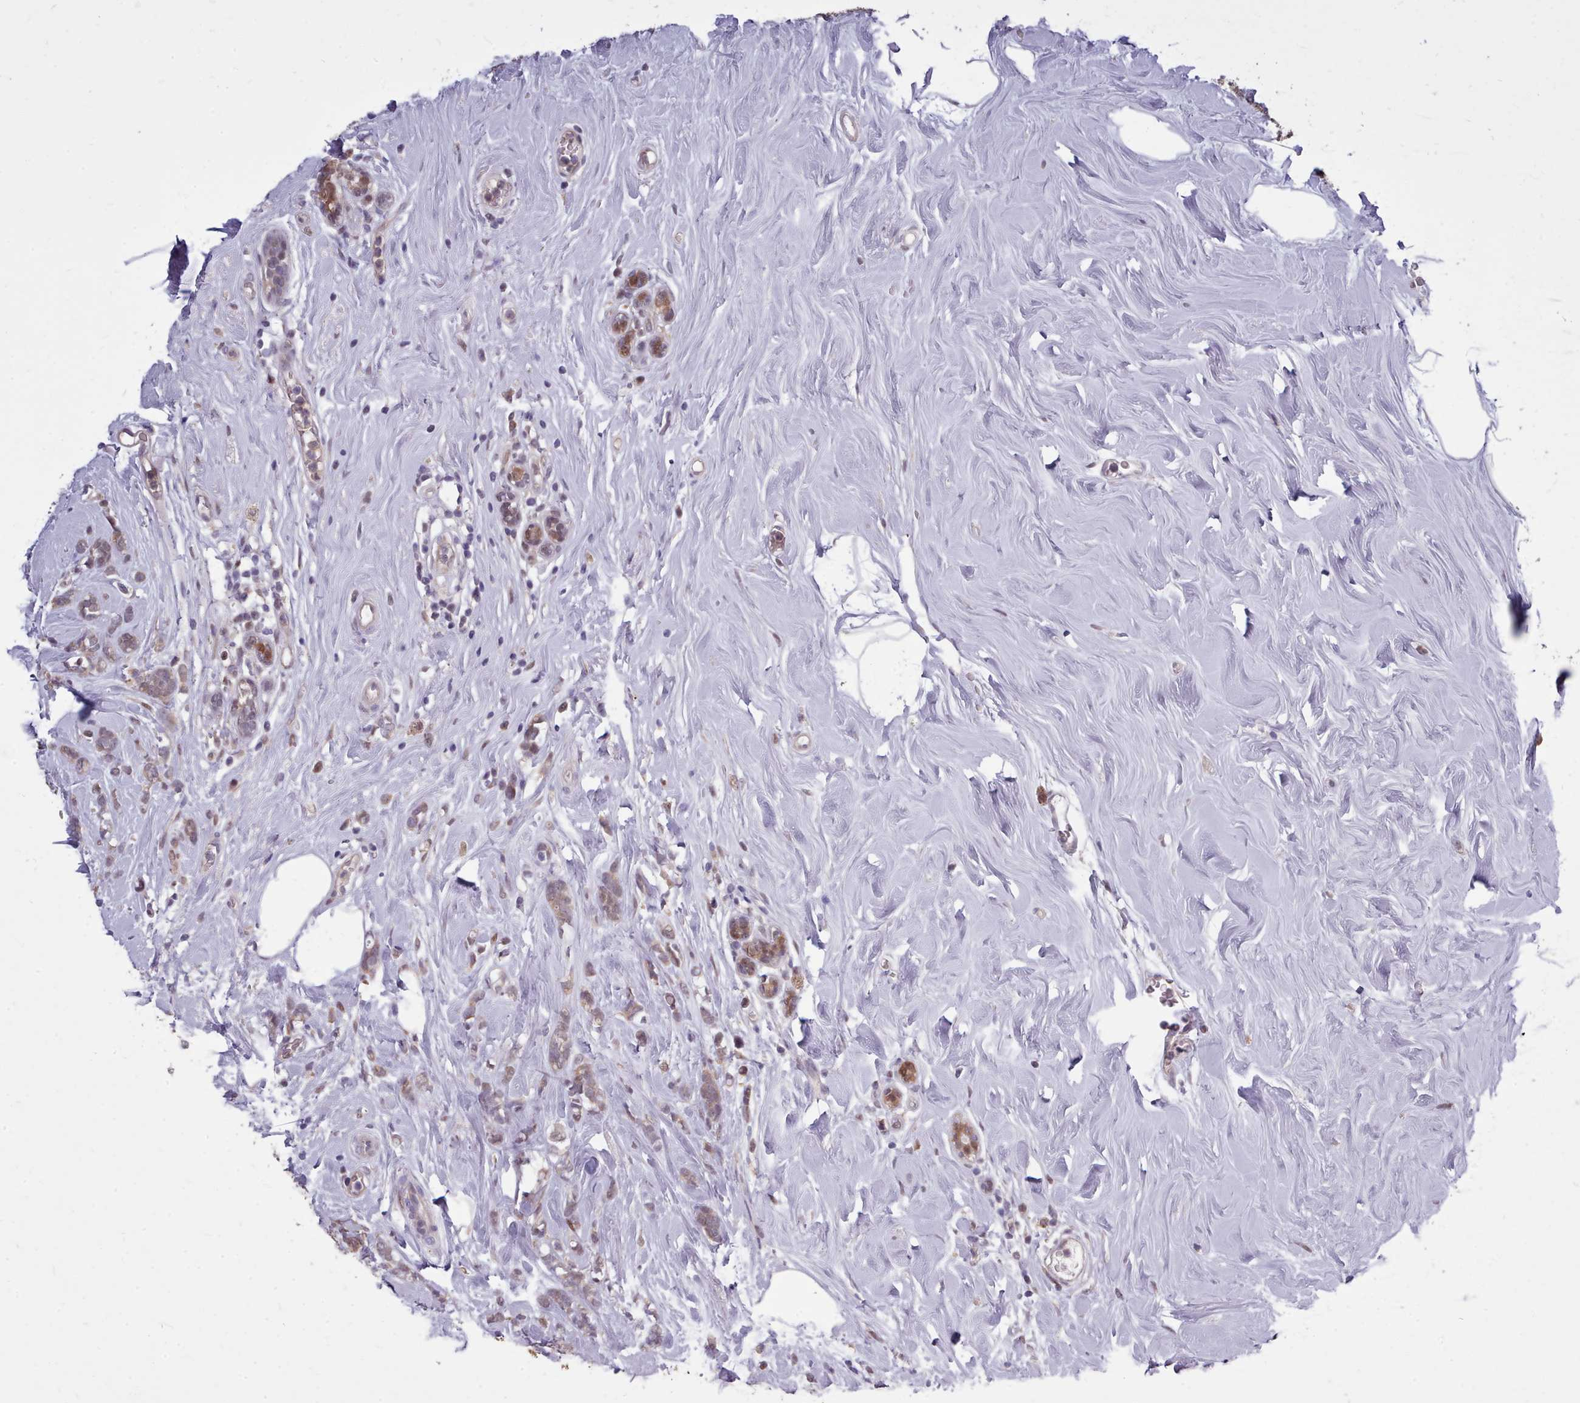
{"staining": {"intensity": "weak", "quantity": "25%-75%", "location": "cytoplasmic/membranous"}, "tissue": "breast cancer", "cell_type": "Tumor cells", "image_type": "cancer", "snomed": [{"axis": "morphology", "description": "Lobular carcinoma"}, {"axis": "topography", "description": "Breast"}], "caption": "This is a micrograph of immunohistochemistry (IHC) staining of breast cancer (lobular carcinoma), which shows weak staining in the cytoplasmic/membranous of tumor cells.", "gene": "AHCY", "patient": {"sex": "female", "age": 58}}